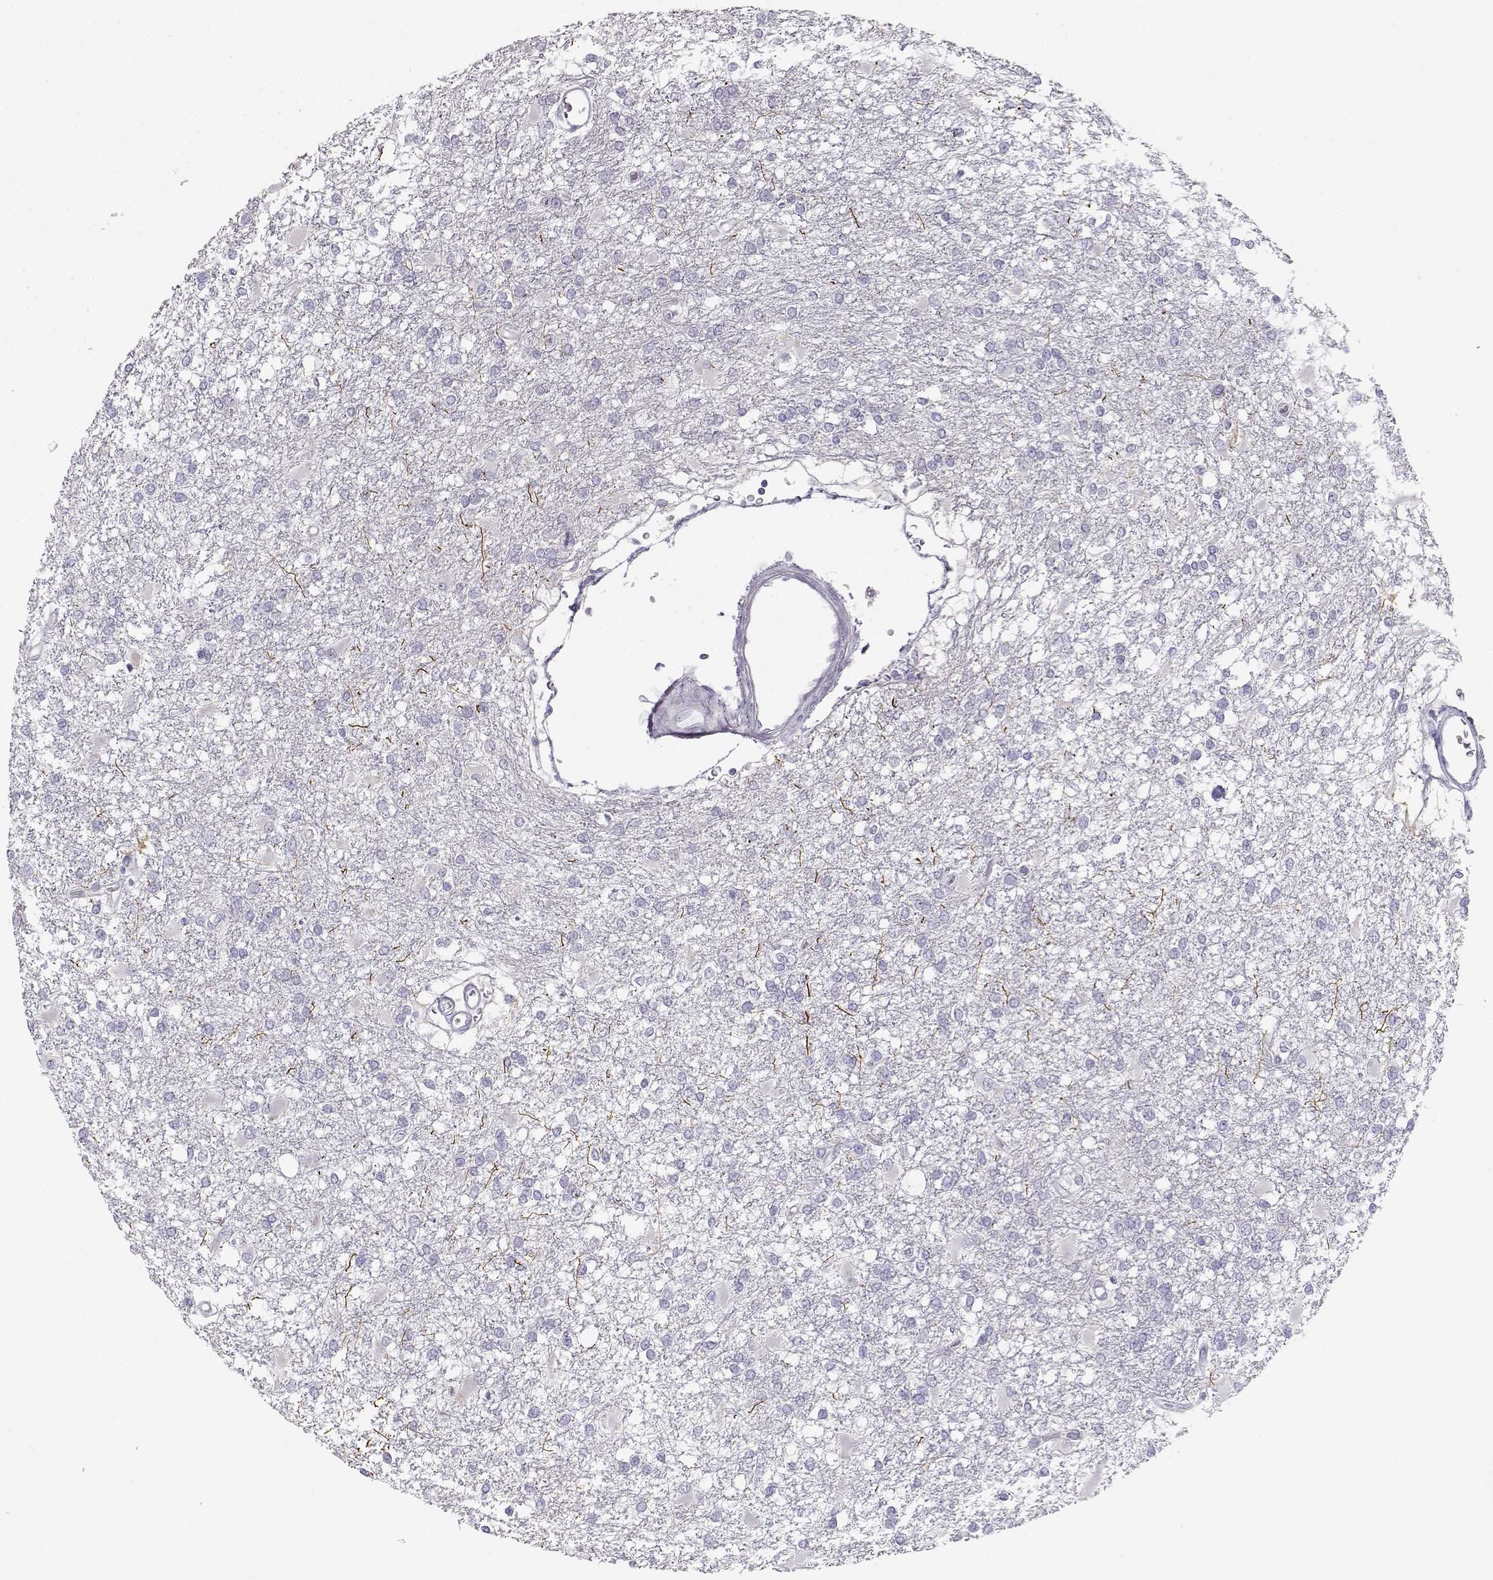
{"staining": {"intensity": "negative", "quantity": "none", "location": "none"}, "tissue": "glioma", "cell_type": "Tumor cells", "image_type": "cancer", "snomed": [{"axis": "morphology", "description": "Glioma, malignant, High grade"}, {"axis": "topography", "description": "Cerebral cortex"}], "caption": "Tumor cells show no significant staining in malignant high-grade glioma.", "gene": "OPN5", "patient": {"sex": "male", "age": 79}}